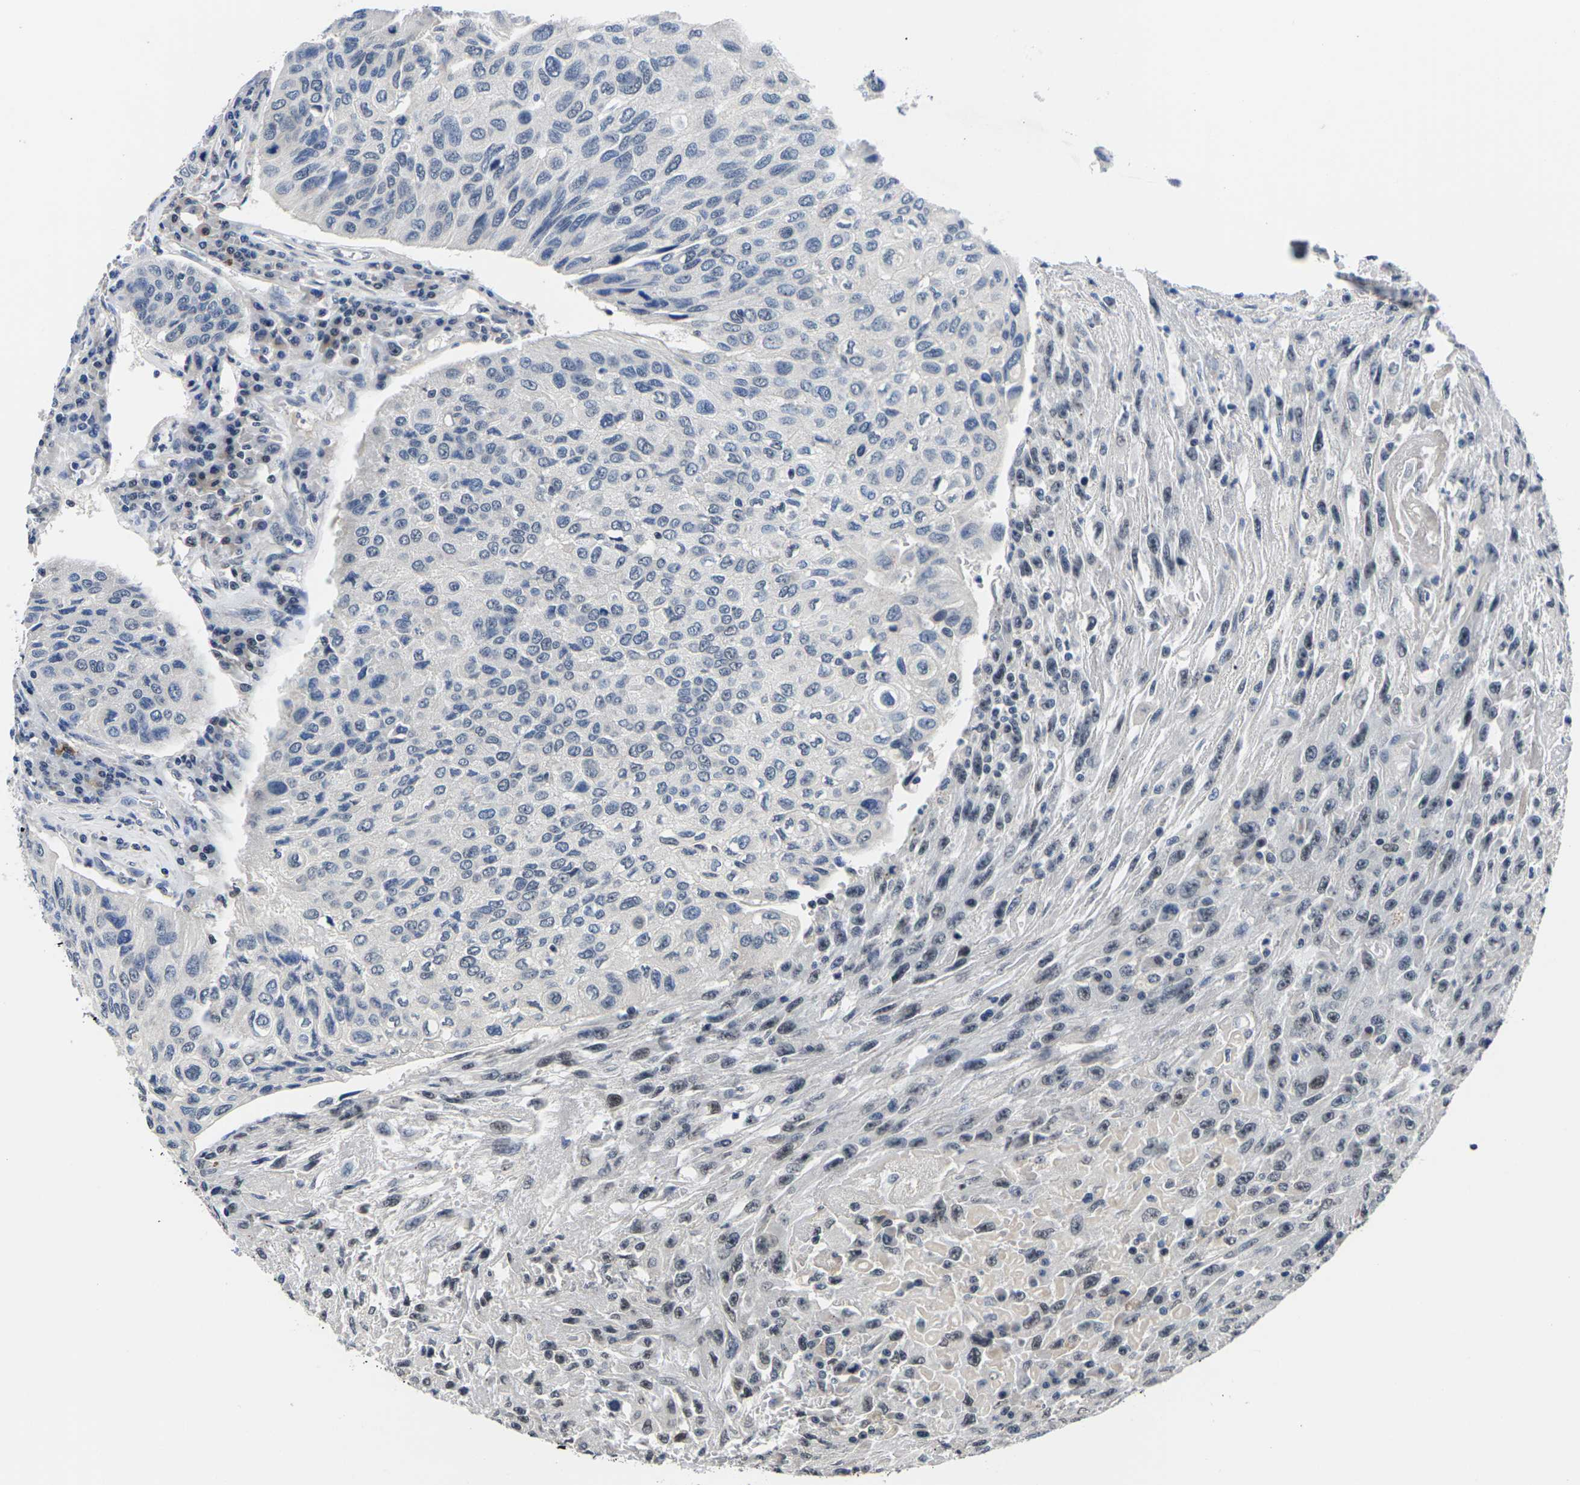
{"staining": {"intensity": "negative", "quantity": "none", "location": "none"}, "tissue": "urothelial cancer", "cell_type": "Tumor cells", "image_type": "cancer", "snomed": [{"axis": "morphology", "description": "Urothelial carcinoma, High grade"}, {"axis": "topography", "description": "Urinary bladder"}], "caption": "High-grade urothelial carcinoma stained for a protein using immunohistochemistry (IHC) reveals no expression tumor cells.", "gene": "ST6GAL2", "patient": {"sex": "male", "age": 66}}